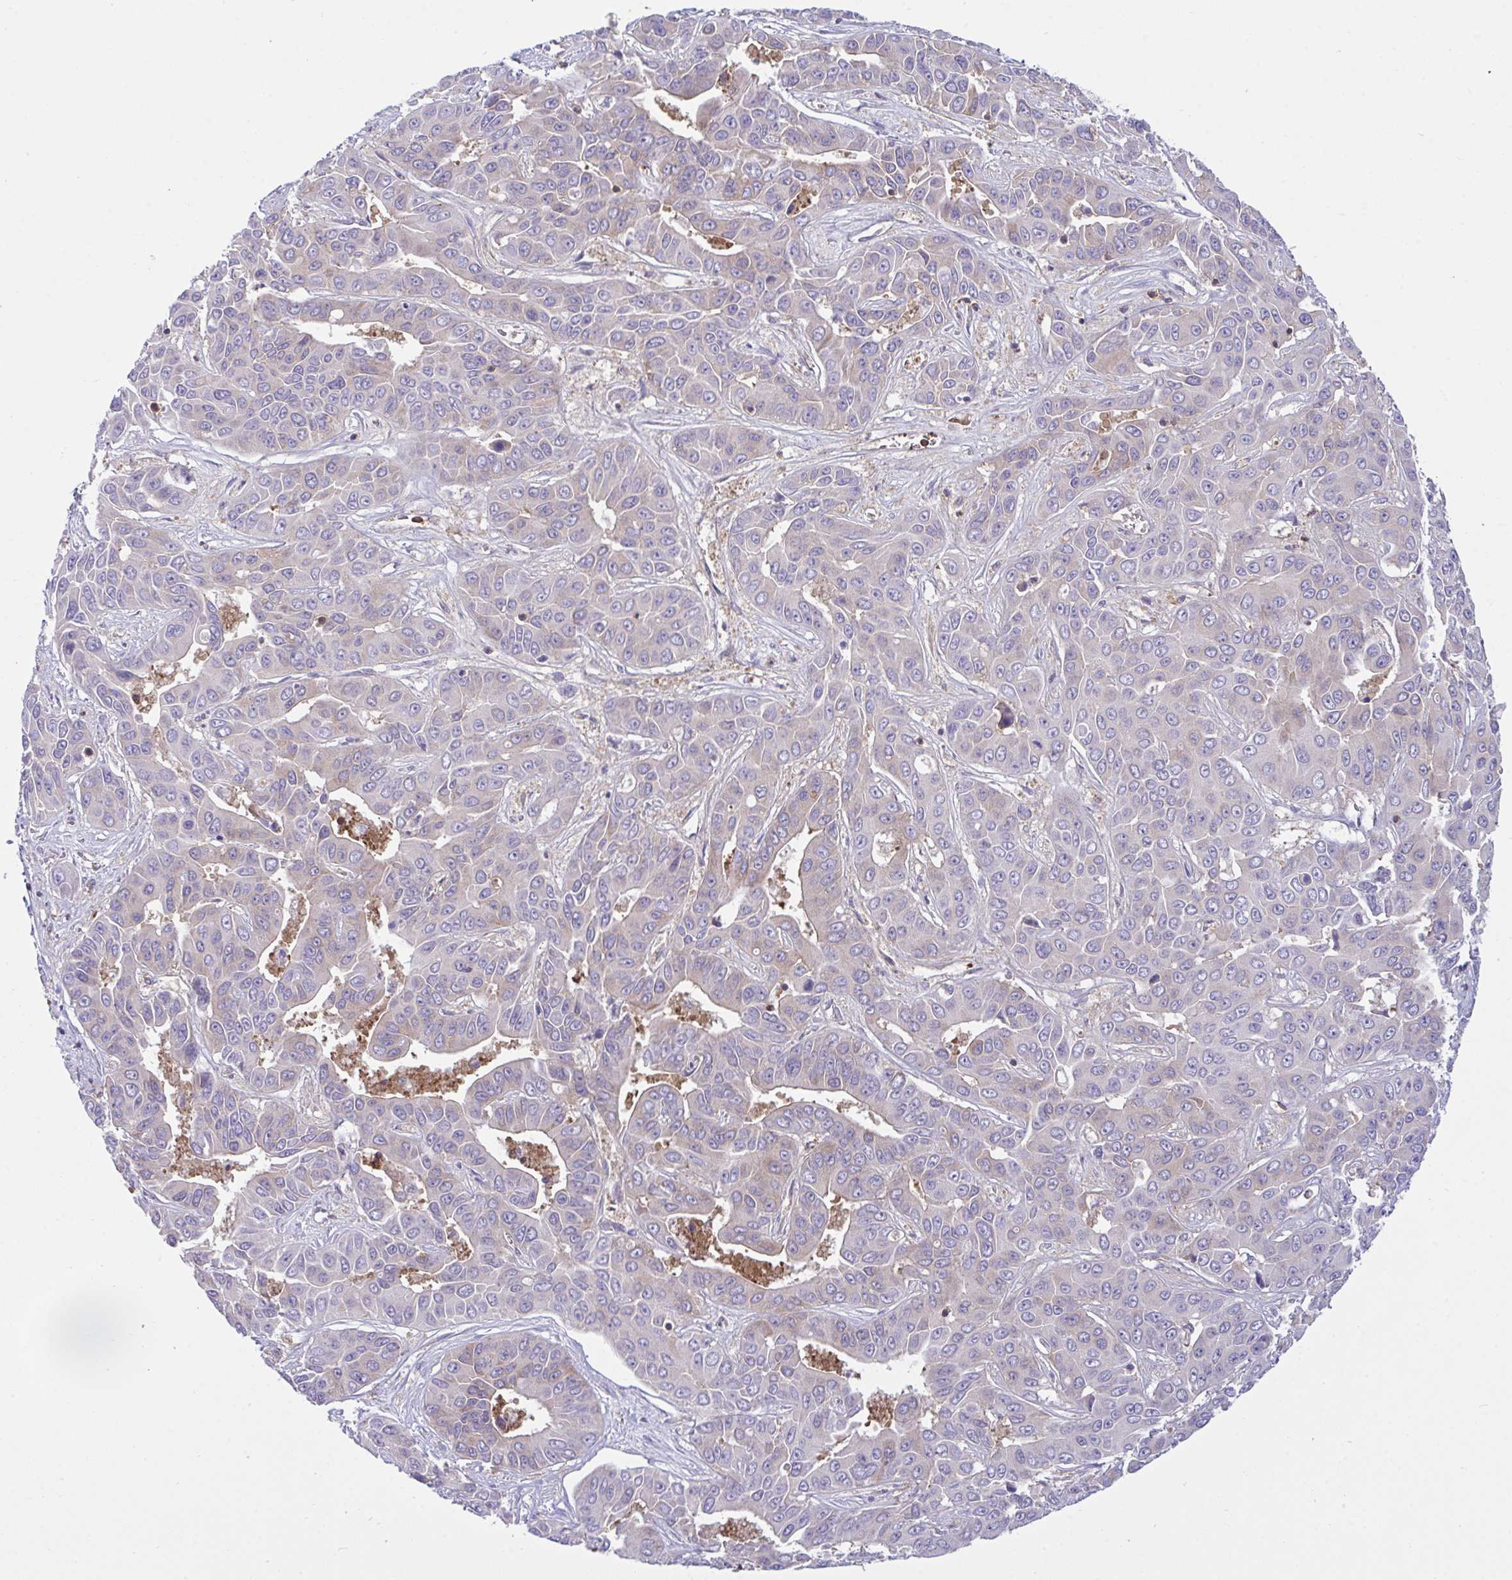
{"staining": {"intensity": "negative", "quantity": "none", "location": "none"}, "tissue": "liver cancer", "cell_type": "Tumor cells", "image_type": "cancer", "snomed": [{"axis": "morphology", "description": "Cholangiocarcinoma"}, {"axis": "topography", "description": "Liver"}], "caption": "Image shows no significant protein positivity in tumor cells of cholangiocarcinoma (liver). The staining was performed using DAB (3,3'-diaminobenzidine) to visualize the protein expression in brown, while the nuclei were stained in blue with hematoxylin (Magnification: 20x).", "gene": "TSC22D3", "patient": {"sex": "female", "age": 52}}